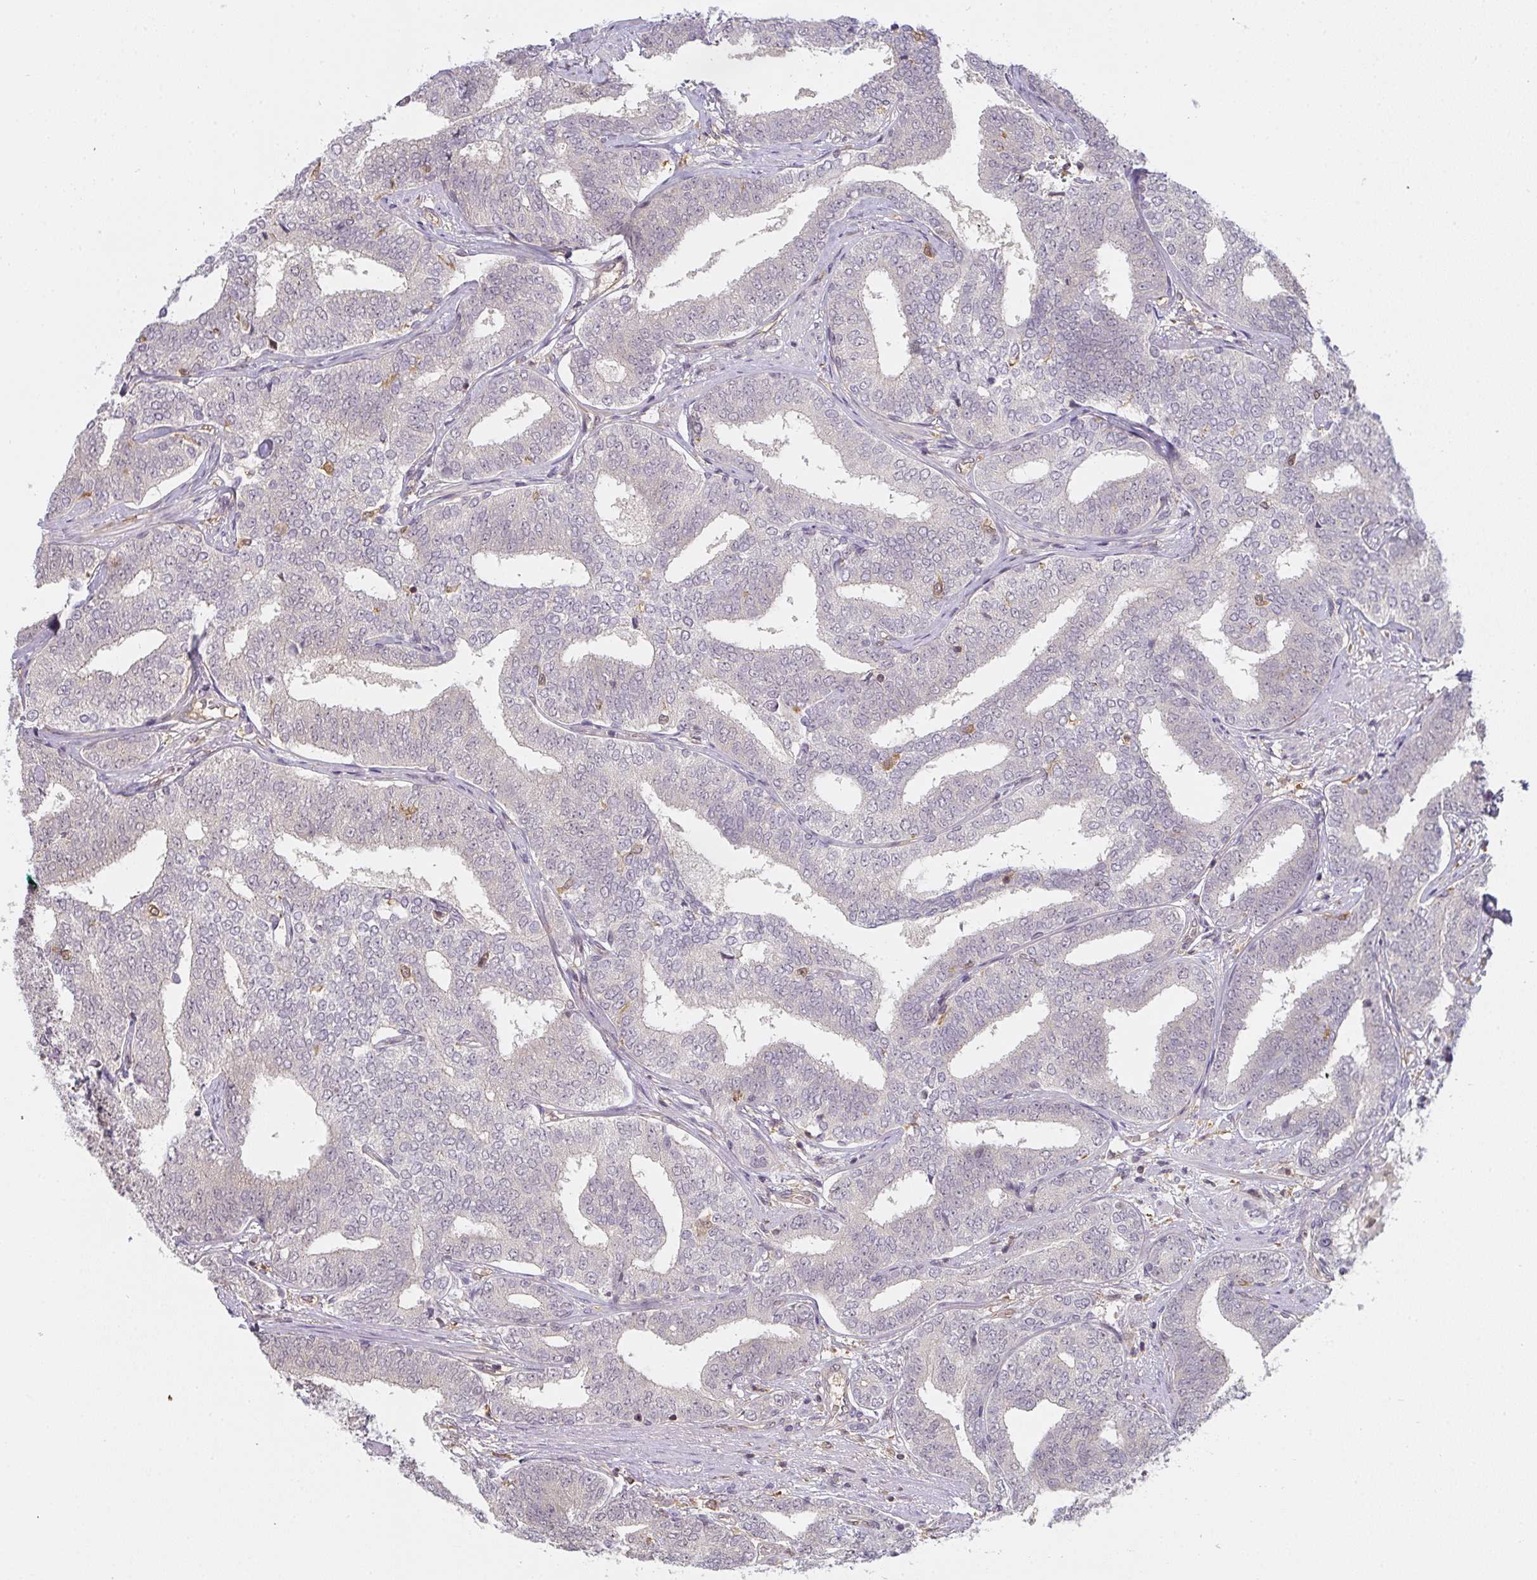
{"staining": {"intensity": "negative", "quantity": "none", "location": "none"}, "tissue": "prostate cancer", "cell_type": "Tumor cells", "image_type": "cancer", "snomed": [{"axis": "morphology", "description": "Adenocarcinoma, High grade"}, {"axis": "topography", "description": "Prostate"}], "caption": "This is an immunohistochemistry (IHC) image of human prostate adenocarcinoma (high-grade). There is no expression in tumor cells.", "gene": "GSDMB", "patient": {"sex": "male", "age": 72}}